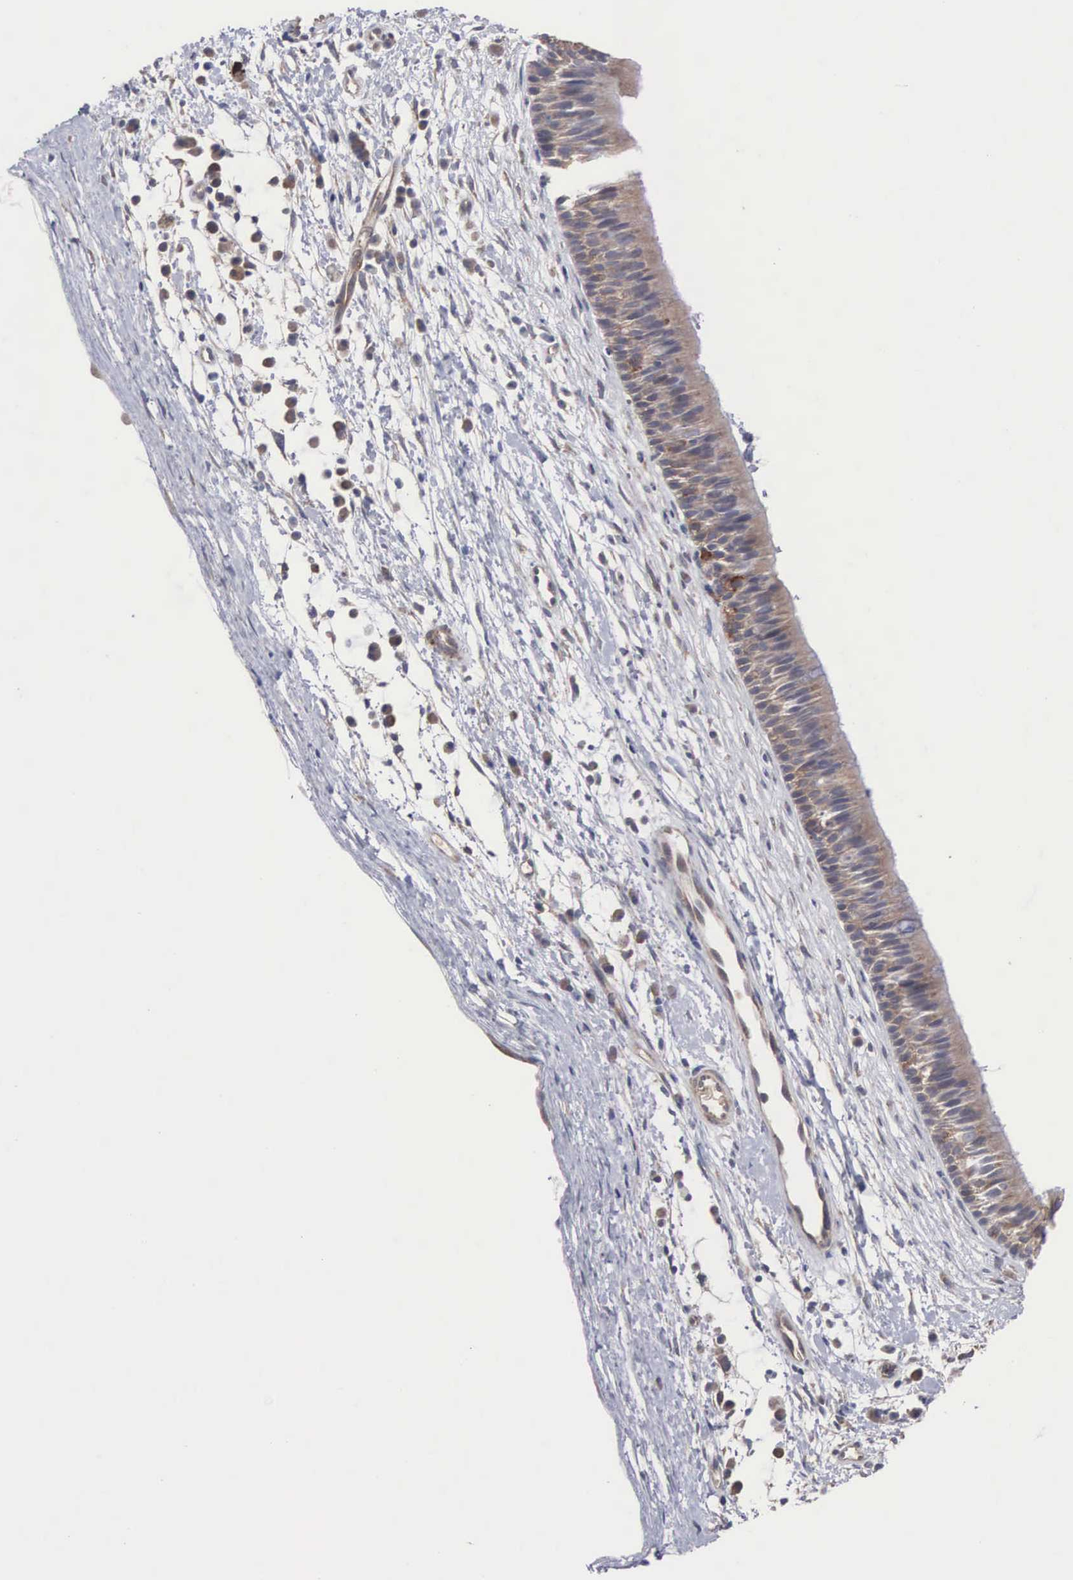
{"staining": {"intensity": "weak", "quantity": "25%-75%", "location": "cytoplasmic/membranous"}, "tissue": "nasopharynx", "cell_type": "Respiratory epithelial cells", "image_type": "normal", "snomed": [{"axis": "morphology", "description": "Normal tissue, NOS"}, {"axis": "topography", "description": "Nasopharynx"}], "caption": "Human nasopharynx stained with a brown dye displays weak cytoplasmic/membranous positive expression in approximately 25%-75% of respiratory epithelial cells.", "gene": "INF2", "patient": {"sex": "male", "age": 13}}